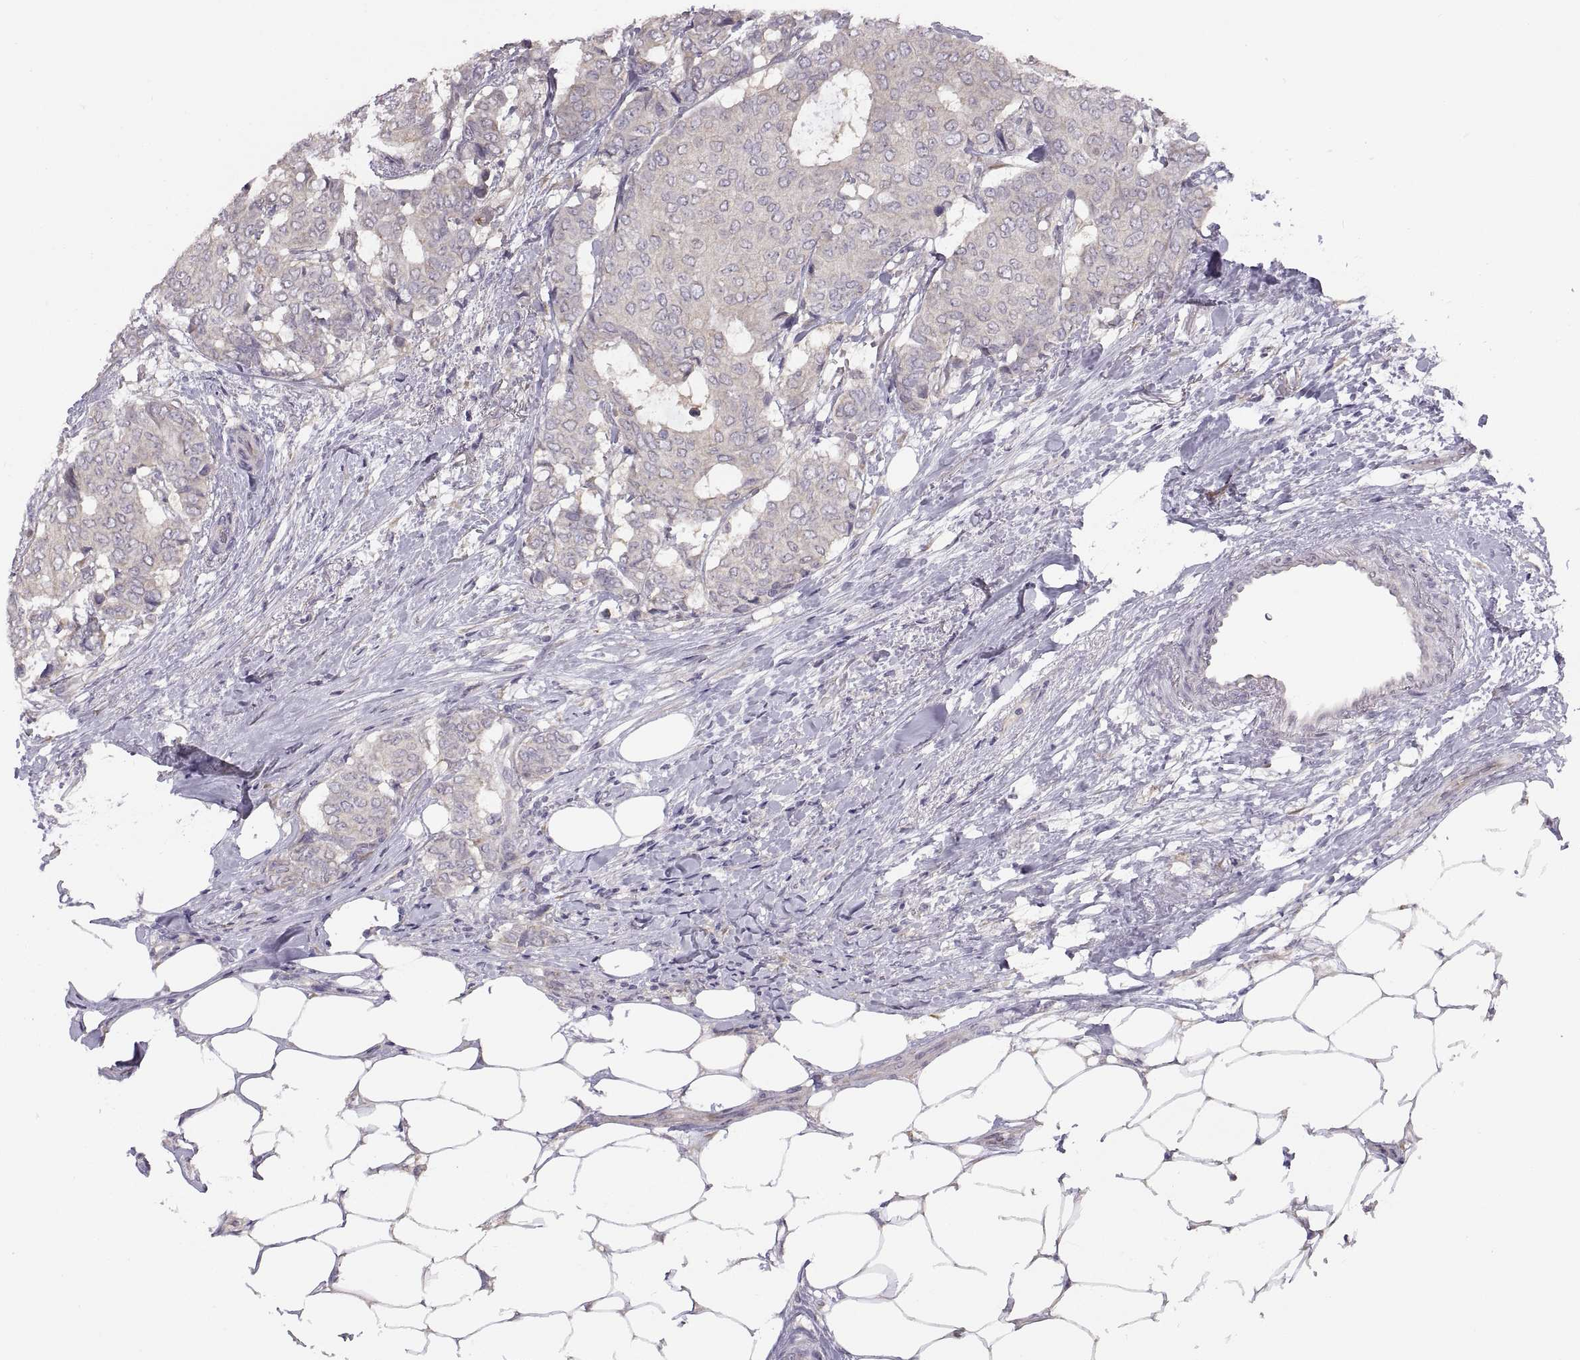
{"staining": {"intensity": "weak", "quantity": "25%-75%", "location": "cytoplasmic/membranous"}, "tissue": "breast cancer", "cell_type": "Tumor cells", "image_type": "cancer", "snomed": [{"axis": "morphology", "description": "Duct carcinoma"}, {"axis": "topography", "description": "Breast"}], "caption": "Weak cytoplasmic/membranous protein staining is identified in about 25%-75% of tumor cells in breast infiltrating ductal carcinoma.", "gene": "ACSBG2", "patient": {"sex": "female", "age": 75}}